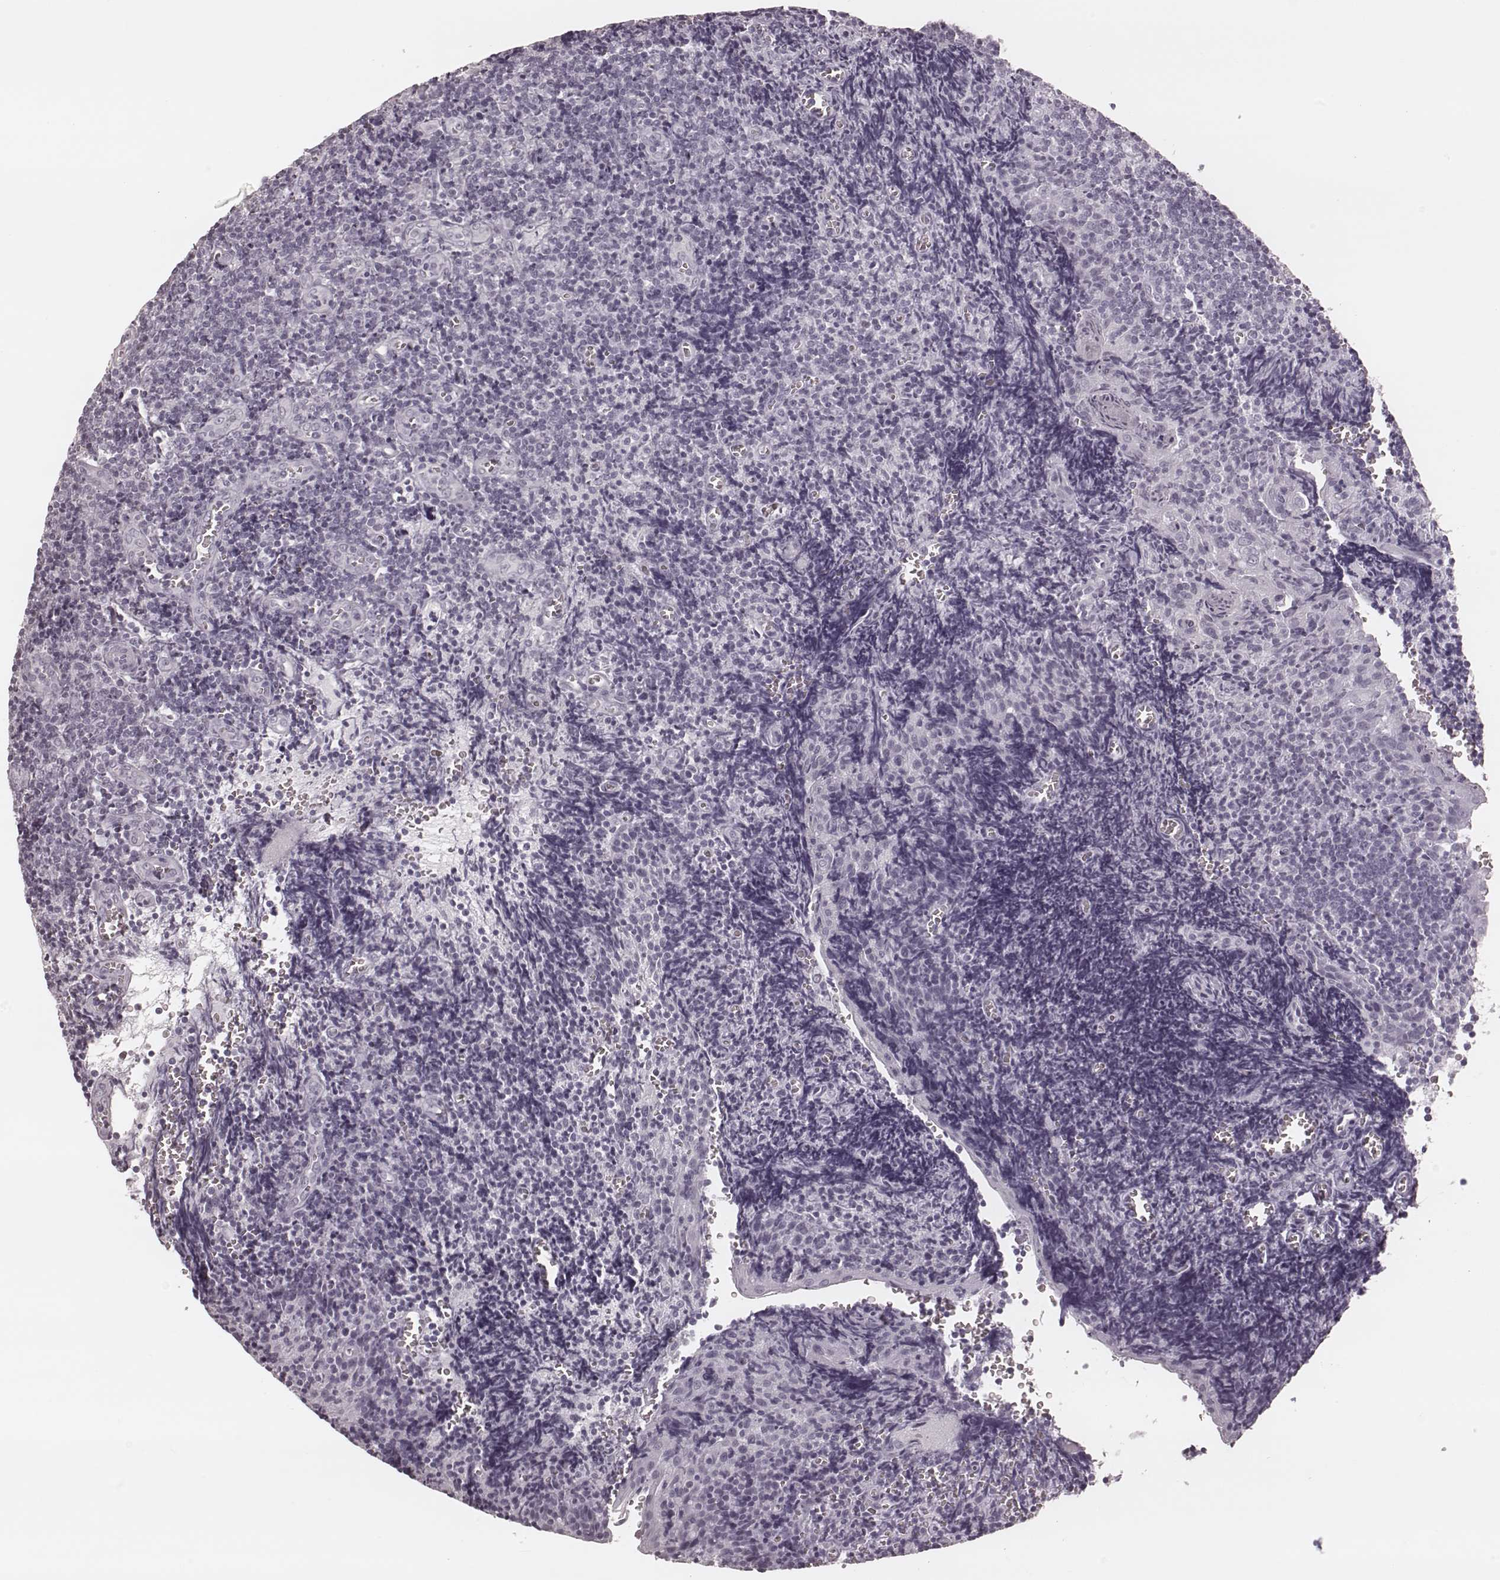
{"staining": {"intensity": "negative", "quantity": "none", "location": "none"}, "tissue": "tonsil", "cell_type": "Germinal center cells", "image_type": "normal", "snomed": [{"axis": "morphology", "description": "Normal tissue, NOS"}, {"axis": "morphology", "description": "Inflammation, NOS"}, {"axis": "topography", "description": "Tonsil"}], "caption": "This is an immunohistochemistry (IHC) micrograph of normal human tonsil. There is no staining in germinal center cells.", "gene": "KRT74", "patient": {"sex": "female", "age": 31}}